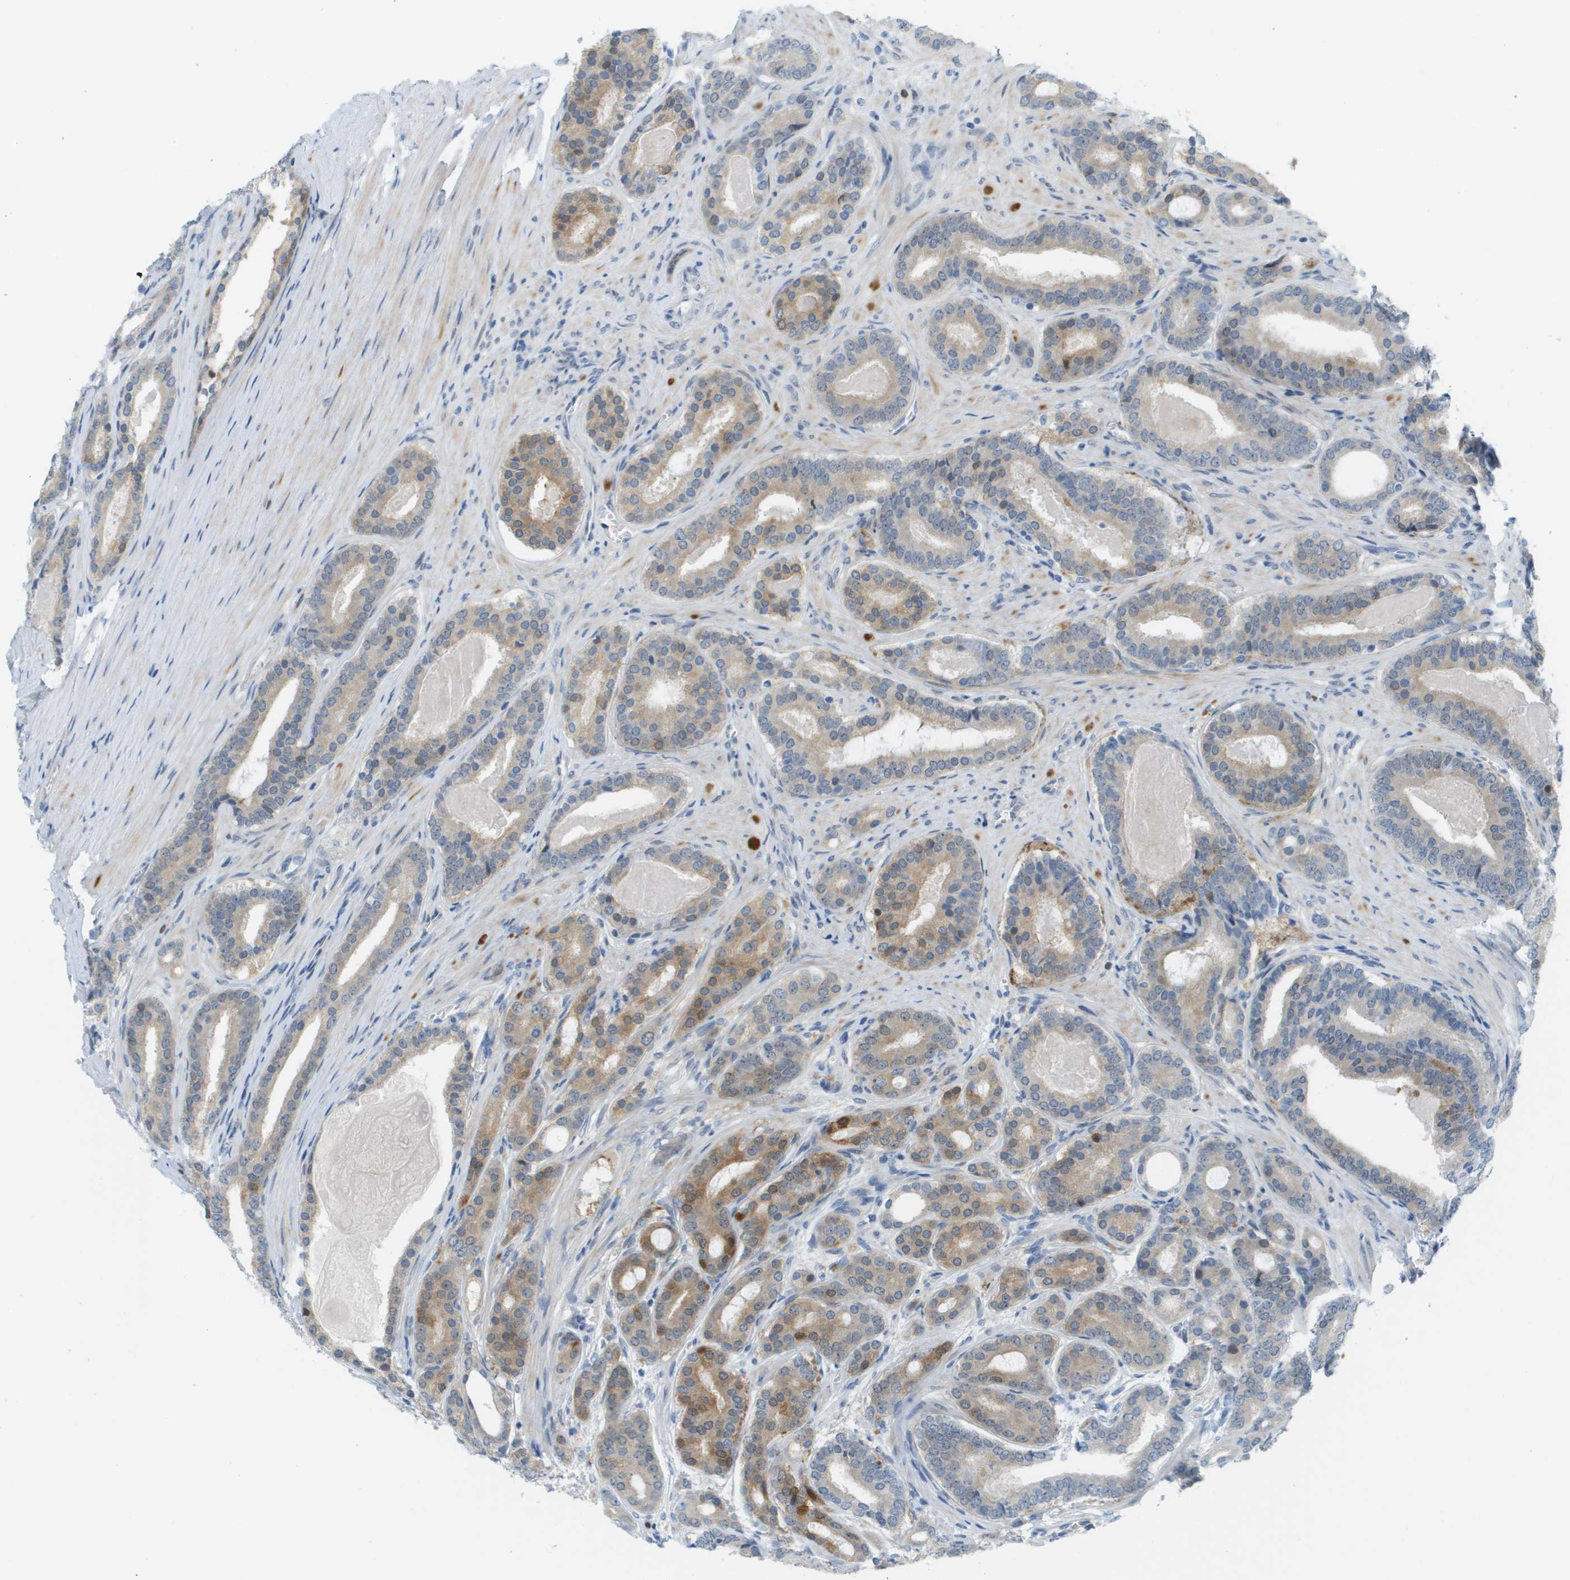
{"staining": {"intensity": "moderate", "quantity": "<25%", "location": "cytoplasmic/membranous"}, "tissue": "prostate cancer", "cell_type": "Tumor cells", "image_type": "cancer", "snomed": [{"axis": "morphology", "description": "Adenocarcinoma, High grade"}, {"axis": "topography", "description": "Prostate"}], "caption": "Tumor cells exhibit low levels of moderate cytoplasmic/membranous positivity in approximately <25% of cells in prostate adenocarcinoma (high-grade).", "gene": "CUL9", "patient": {"sex": "male", "age": 60}}